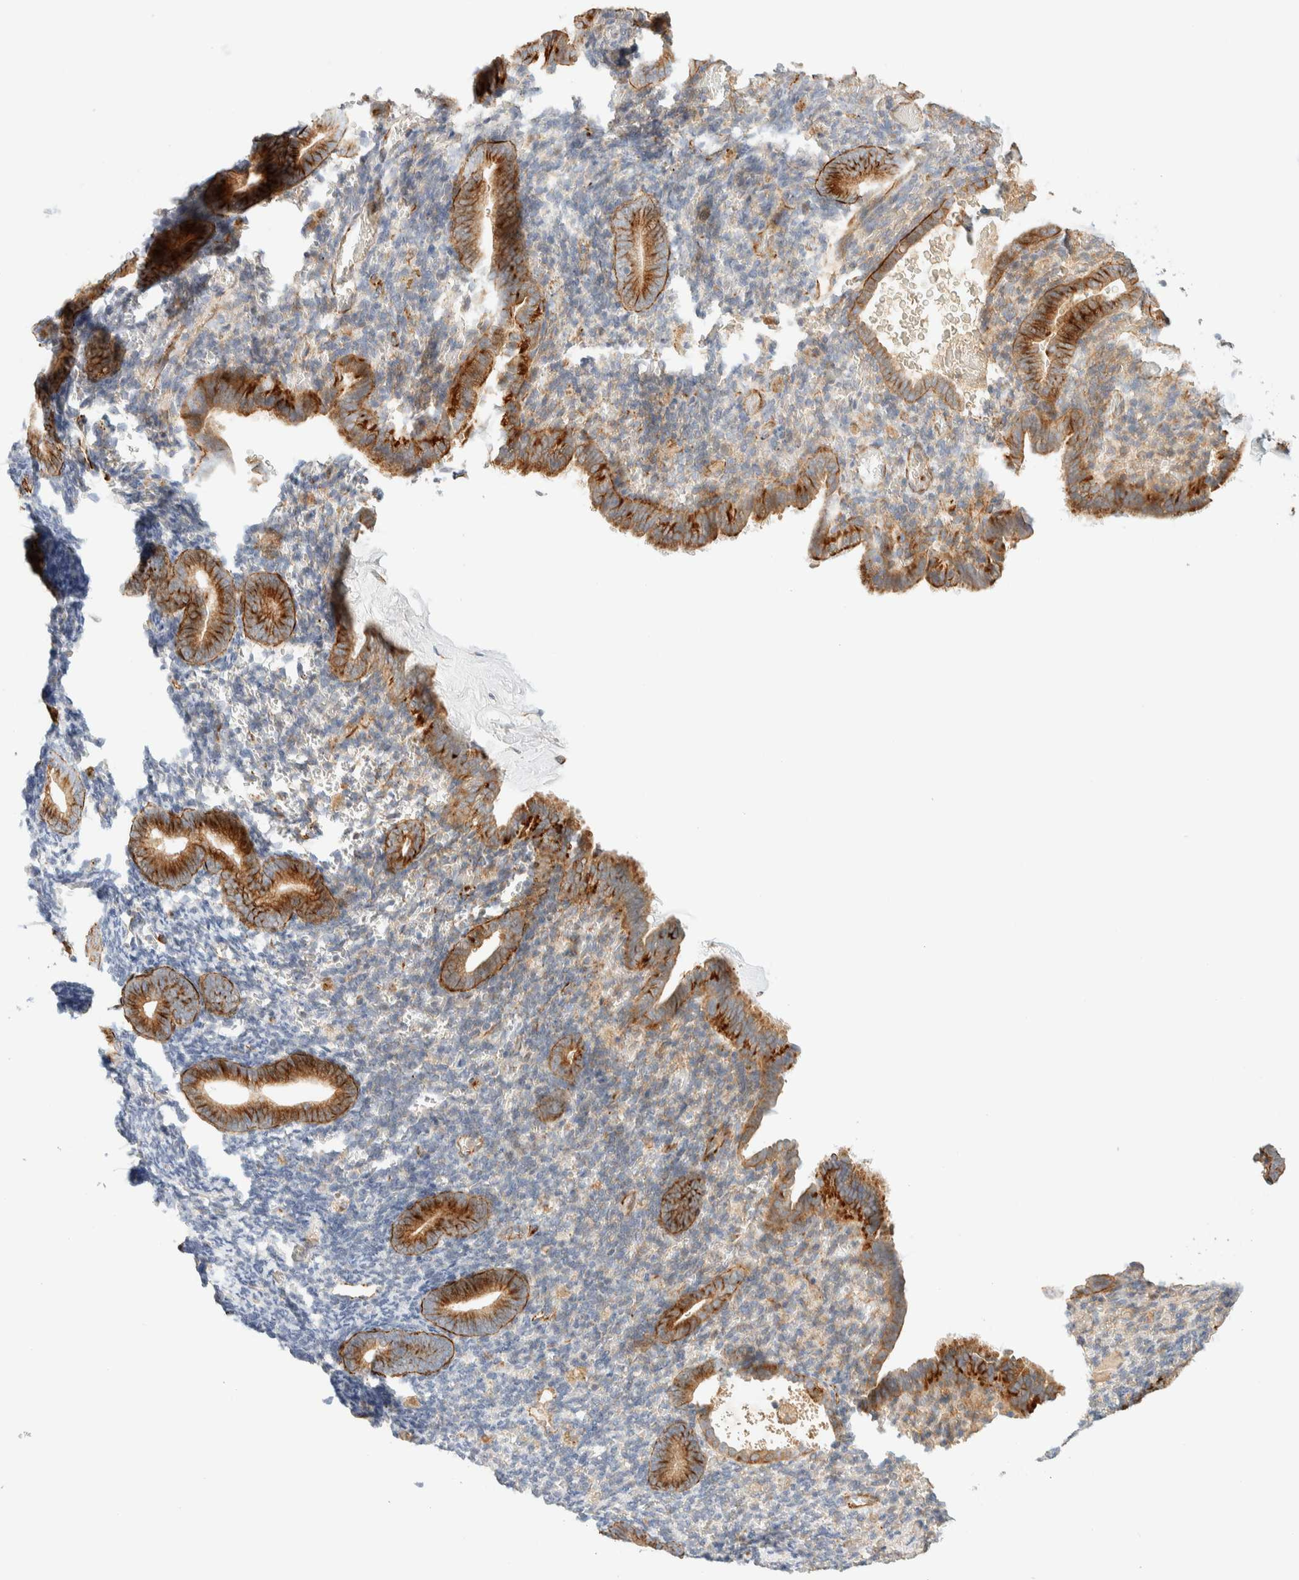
{"staining": {"intensity": "negative", "quantity": "none", "location": "none"}, "tissue": "endometrium", "cell_type": "Cells in endometrial stroma", "image_type": "normal", "snomed": [{"axis": "morphology", "description": "Normal tissue, NOS"}, {"axis": "topography", "description": "Endometrium"}], "caption": "Immunohistochemical staining of normal endometrium displays no significant expression in cells in endometrial stroma.", "gene": "FAT1", "patient": {"sex": "female", "age": 51}}